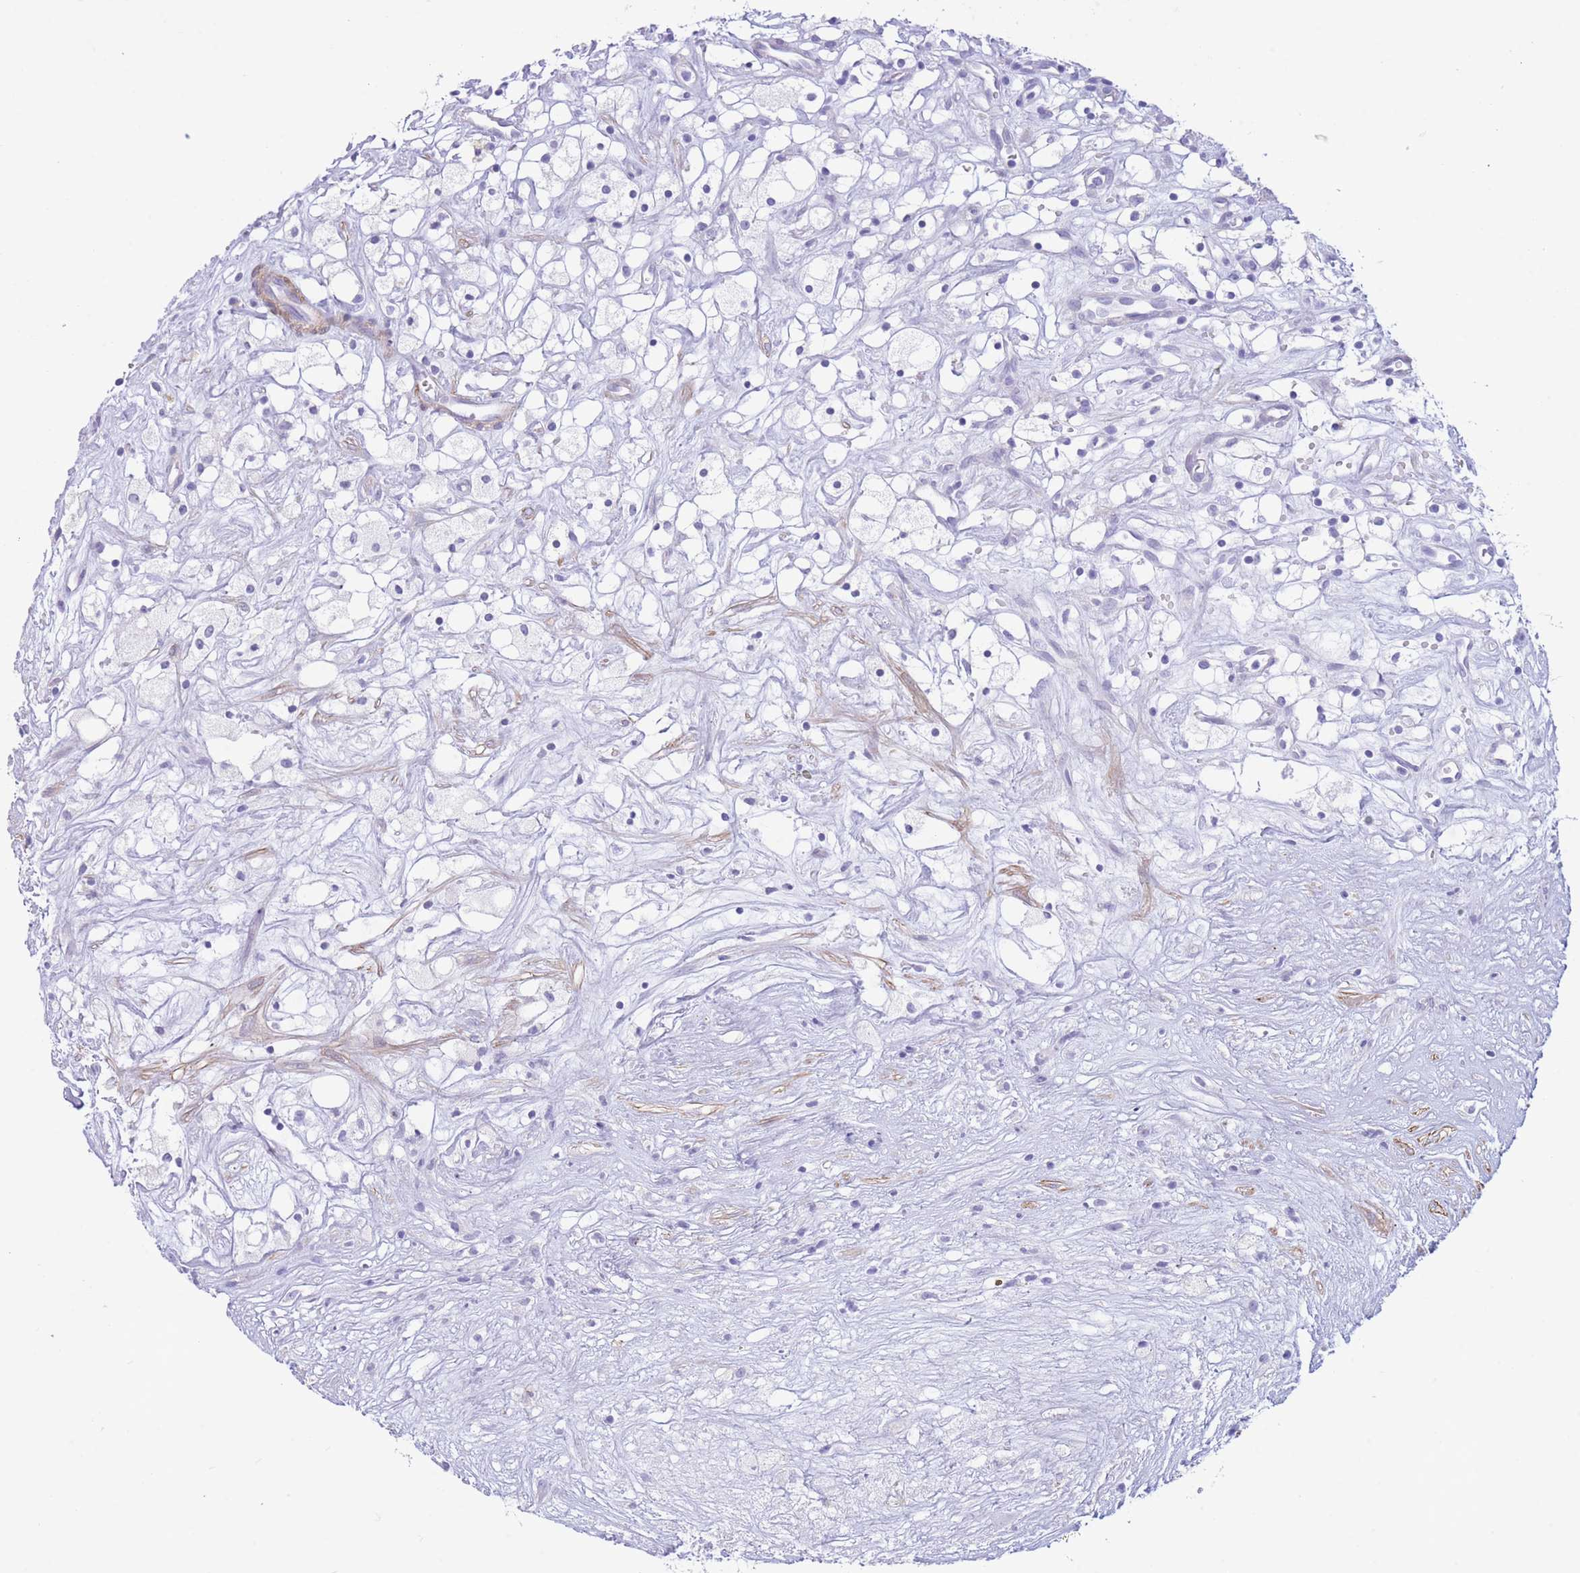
{"staining": {"intensity": "negative", "quantity": "none", "location": "none"}, "tissue": "renal cancer", "cell_type": "Tumor cells", "image_type": "cancer", "snomed": [{"axis": "morphology", "description": "Adenocarcinoma, NOS"}, {"axis": "topography", "description": "Kidney"}], "caption": "An IHC micrograph of renal adenocarcinoma is shown. There is no staining in tumor cells of renal adenocarcinoma.", "gene": "VWA8", "patient": {"sex": "male", "age": 59}}